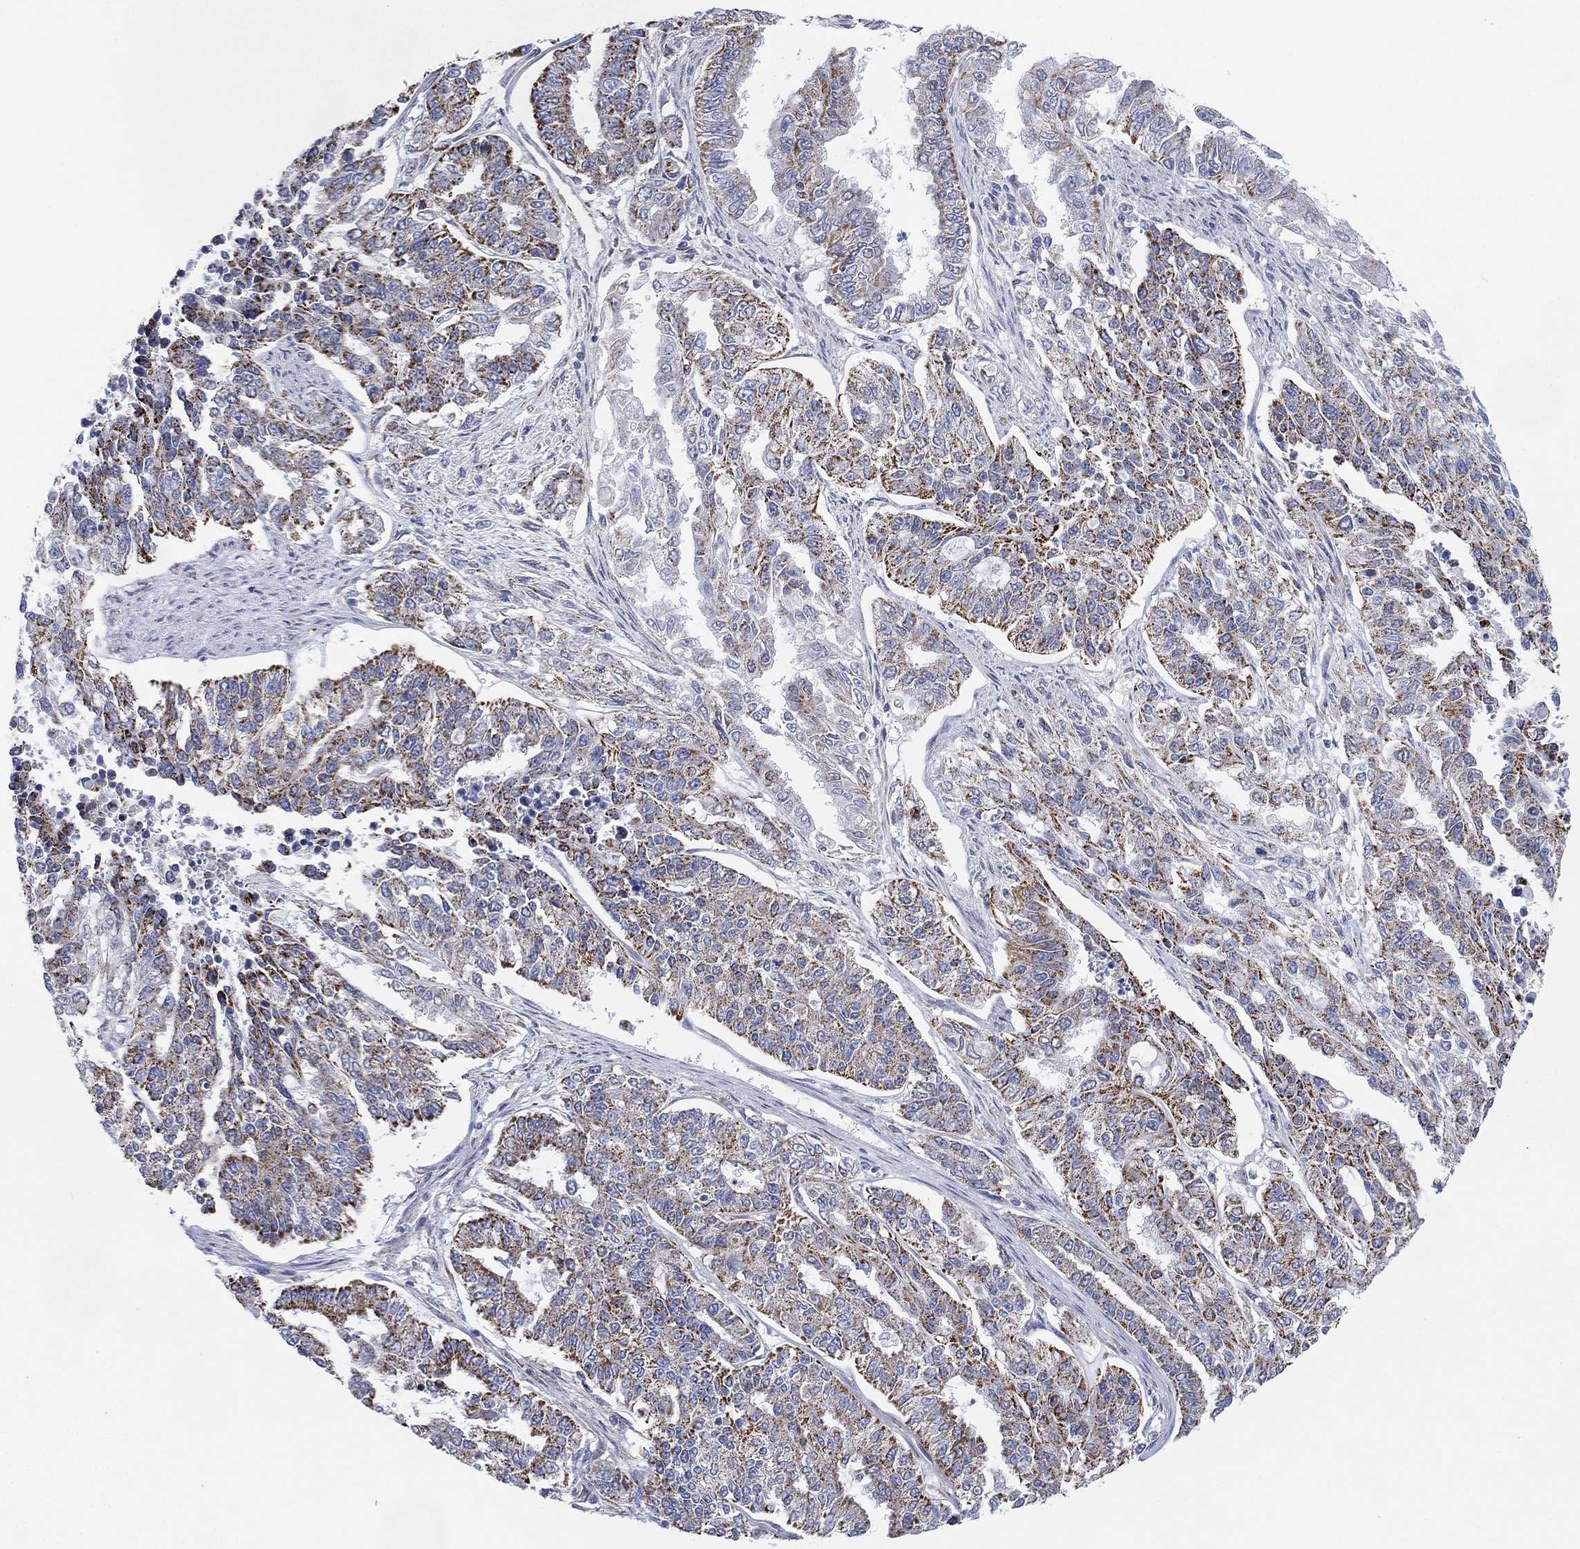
{"staining": {"intensity": "strong", "quantity": "25%-75%", "location": "cytoplasmic/membranous"}, "tissue": "endometrial cancer", "cell_type": "Tumor cells", "image_type": "cancer", "snomed": [{"axis": "morphology", "description": "Adenocarcinoma, NOS"}, {"axis": "topography", "description": "Uterus"}], "caption": "DAB immunohistochemical staining of human endometrial cancer (adenocarcinoma) displays strong cytoplasmic/membranous protein expression in approximately 25%-75% of tumor cells.", "gene": "INA", "patient": {"sex": "female", "age": 59}}